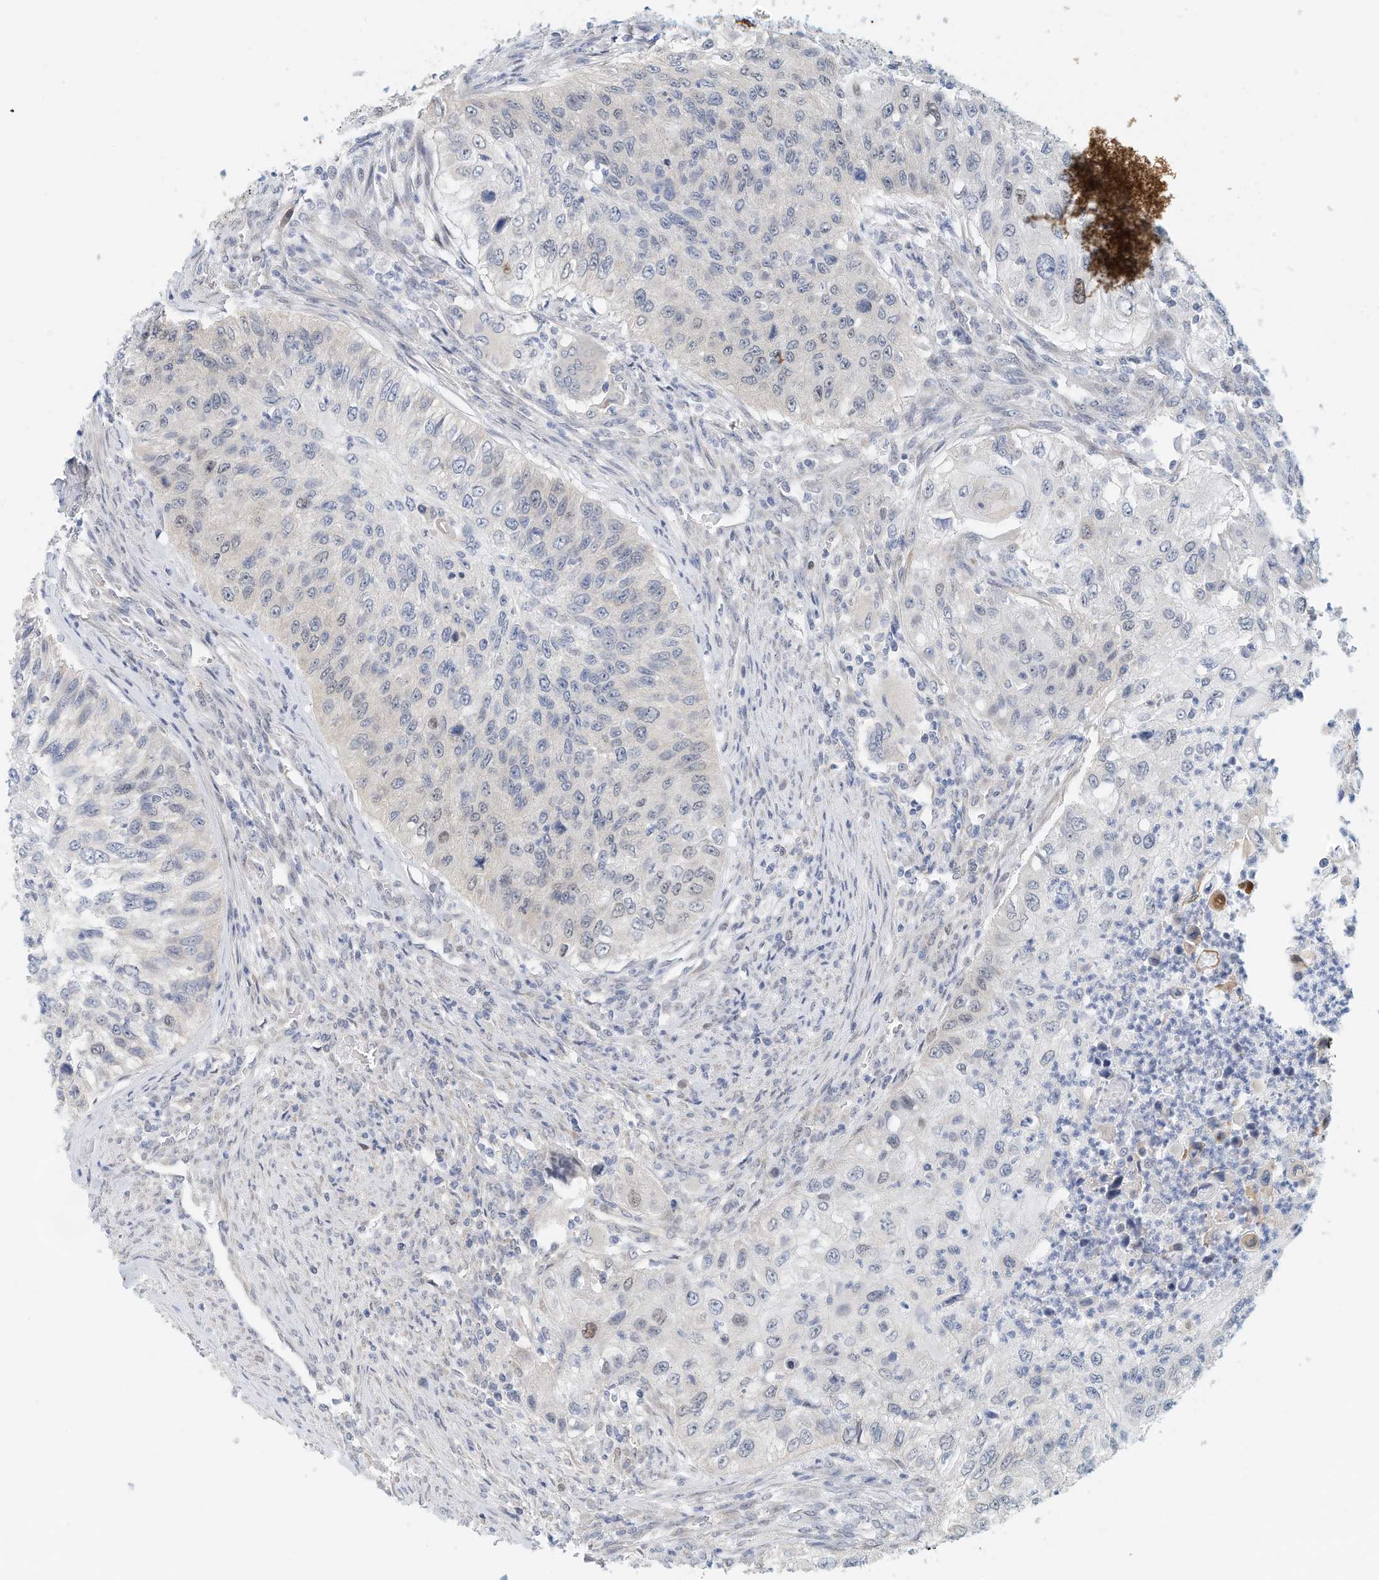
{"staining": {"intensity": "negative", "quantity": "none", "location": "none"}, "tissue": "urothelial cancer", "cell_type": "Tumor cells", "image_type": "cancer", "snomed": [{"axis": "morphology", "description": "Urothelial carcinoma, High grade"}, {"axis": "topography", "description": "Urinary bladder"}], "caption": "Immunohistochemistry photomicrograph of urothelial cancer stained for a protein (brown), which shows no staining in tumor cells. (Stains: DAB (3,3'-diaminobenzidine) immunohistochemistry (IHC) with hematoxylin counter stain, Microscopy: brightfield microscopy at high magnification).", "gene": "ARHGAP28", "patient": {"sex": "female", "age": 60}}